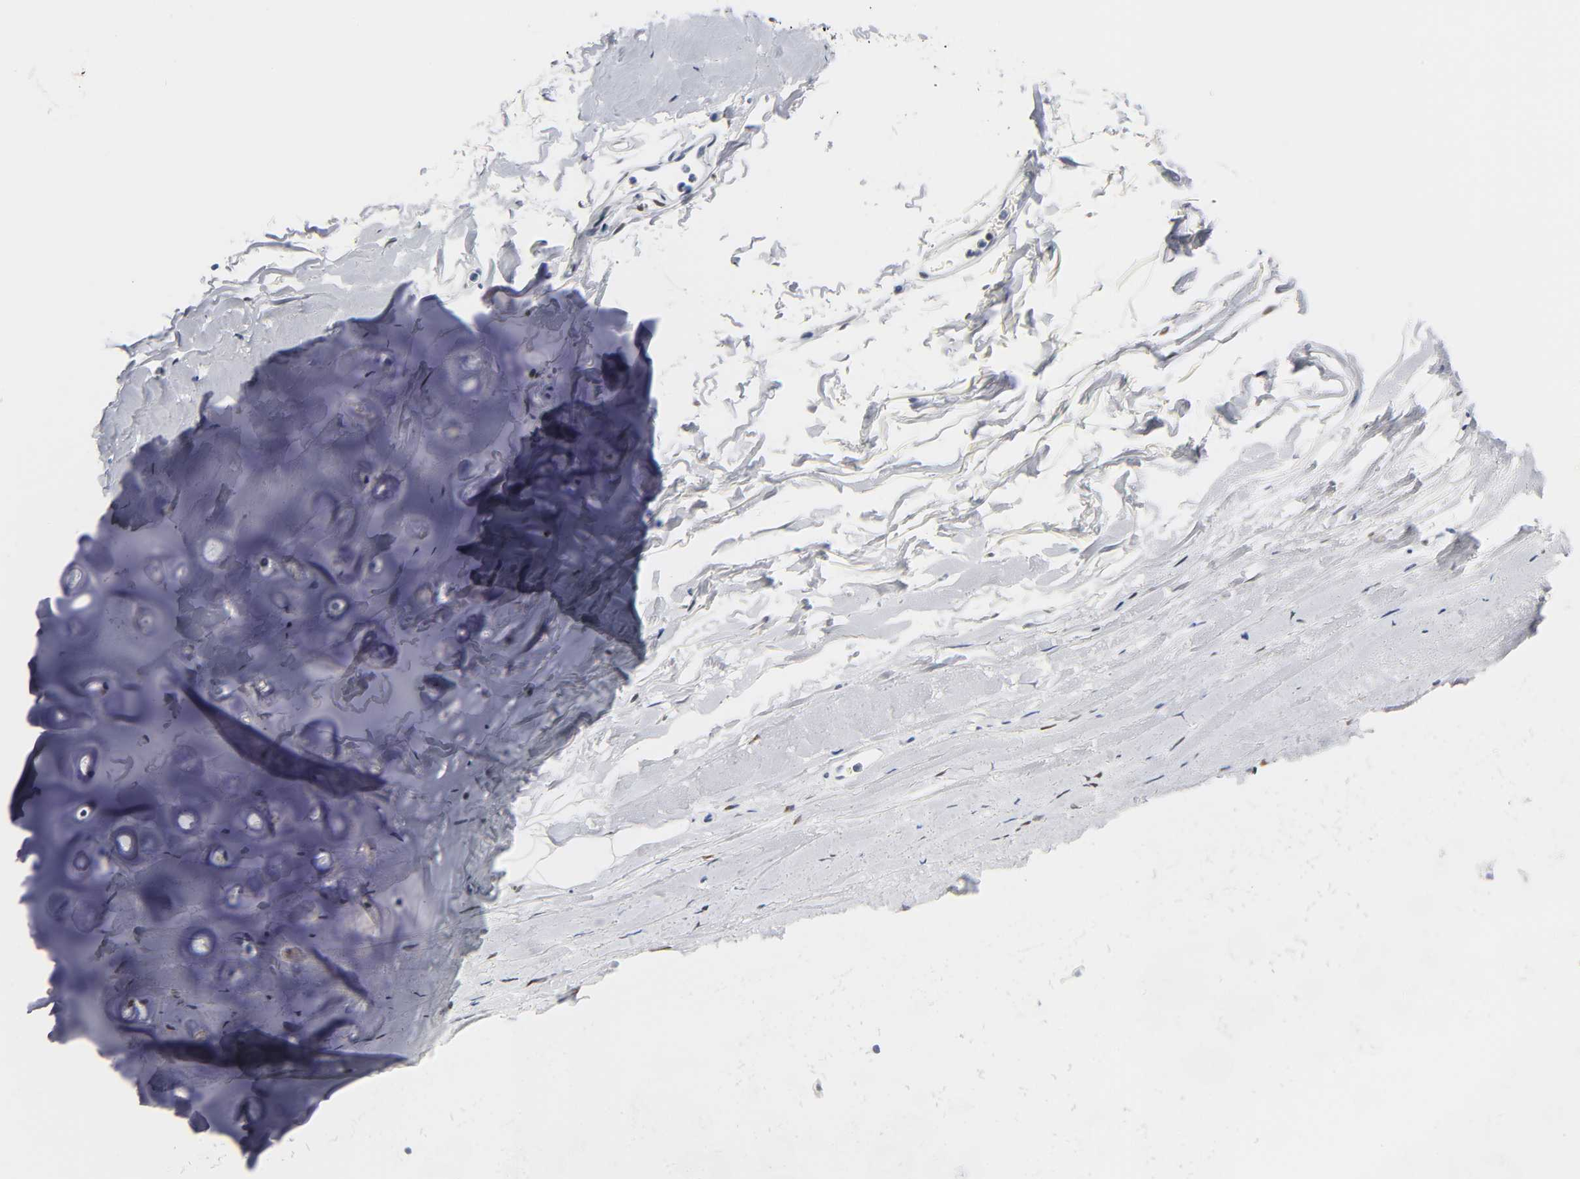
{"staining": {"intensity": "negative", "quantity": "none", "location": "none"}, "tissue": "adipose tissue", "cell_type": "Adipocytes", "image_type": "normal", "snomed": [{"axis": "morphology", "description": "Normal tissue, NOS"}, {"axis": "topography", "description": "Cartilage tissue"}, {"axis": "topography", "description": "Bronchus"}], "caption": "Micrograph shows no significant protein positivity in adipocytes of benign adipose tissue. (DAB (3,3'-diaminobenzidine) immunohistochemistry visualized using brightfield microscopy, high magnification).", "gene": "NAB2", "patient": {"sex": "female", "age": 73}}